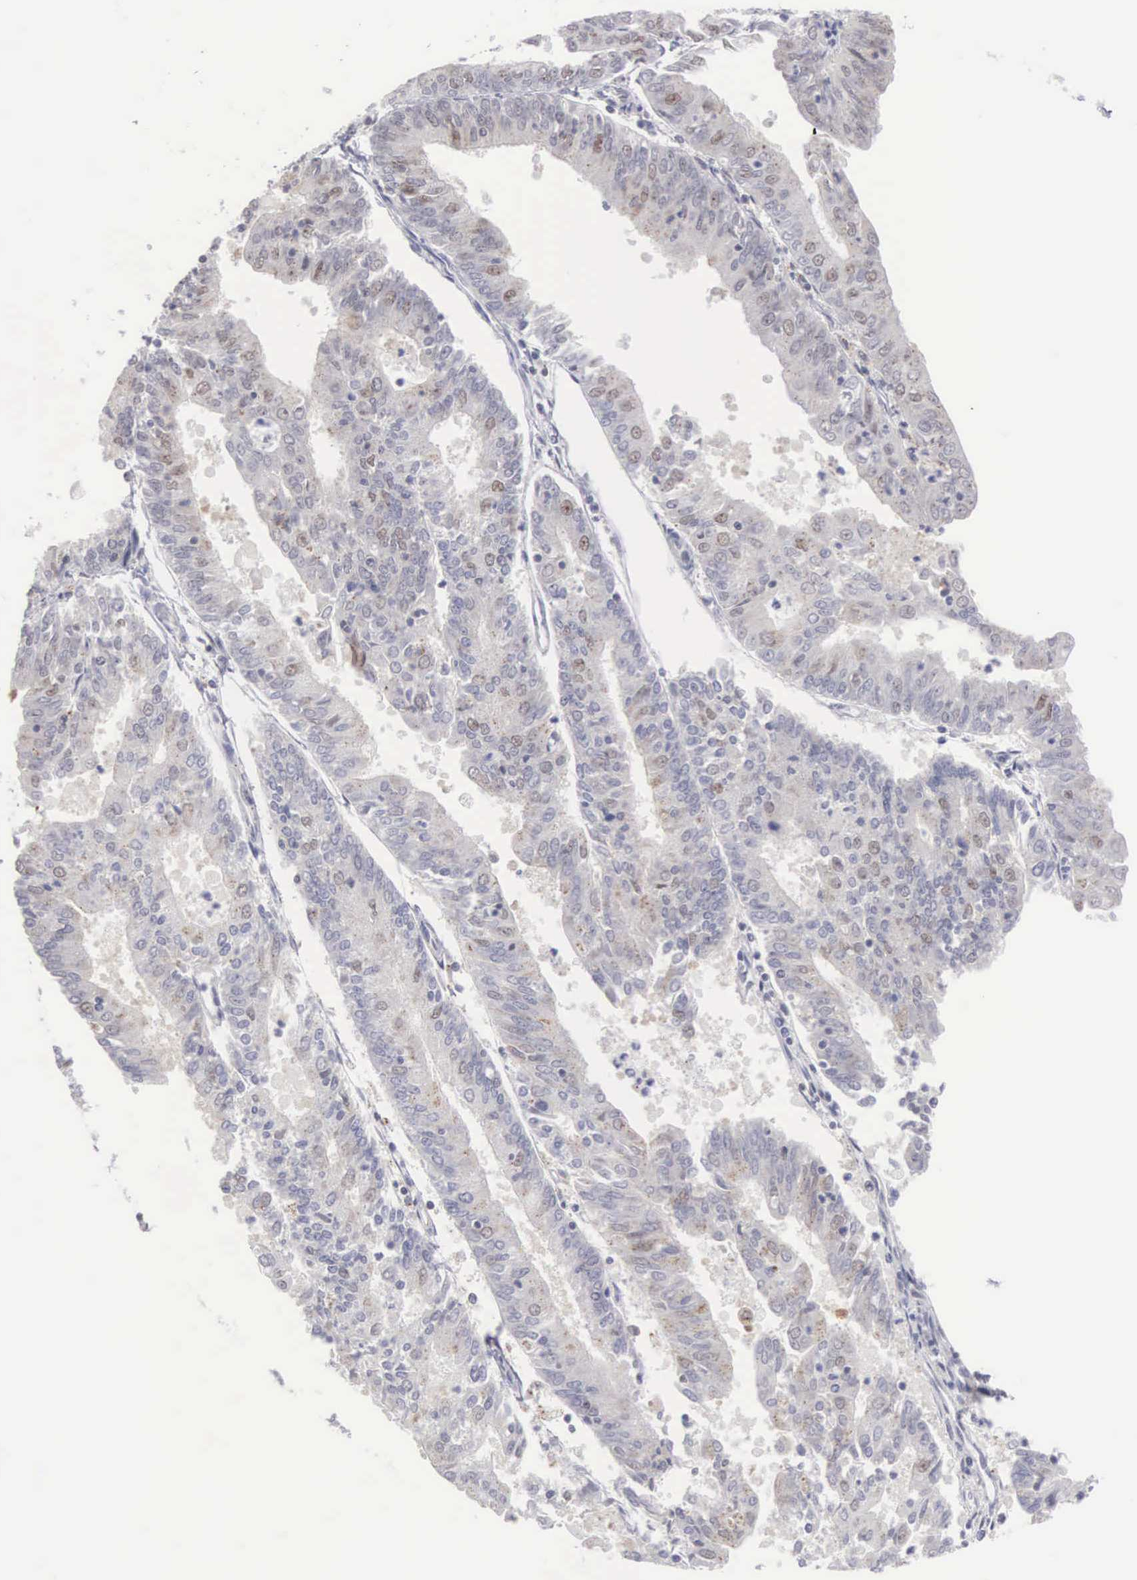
{"staining": {"intensity": "weak", "quantity": "<25%", "location": "nuclear"}, "tissue": "endometrial cancer", "cell_type": "Tumor cells", "image_type": "cancer", "snomed": [{"axis": "morphology", "description": "Adenocarcinoma, NOS"}, {"axis": "topography", "description": "Endometrium"}], "caption": "Tumor cells show no significant staining in adenocarcinoma (endometrial). (Stains: DAB (3,3'-diaminobenzidine) immunohistochemistry with hematoxylin counter stain, Microscopy: brightfield microscopy at high magnification).", "gene": "MNAT1", "patient": {"sex": "female", "age": 79}}